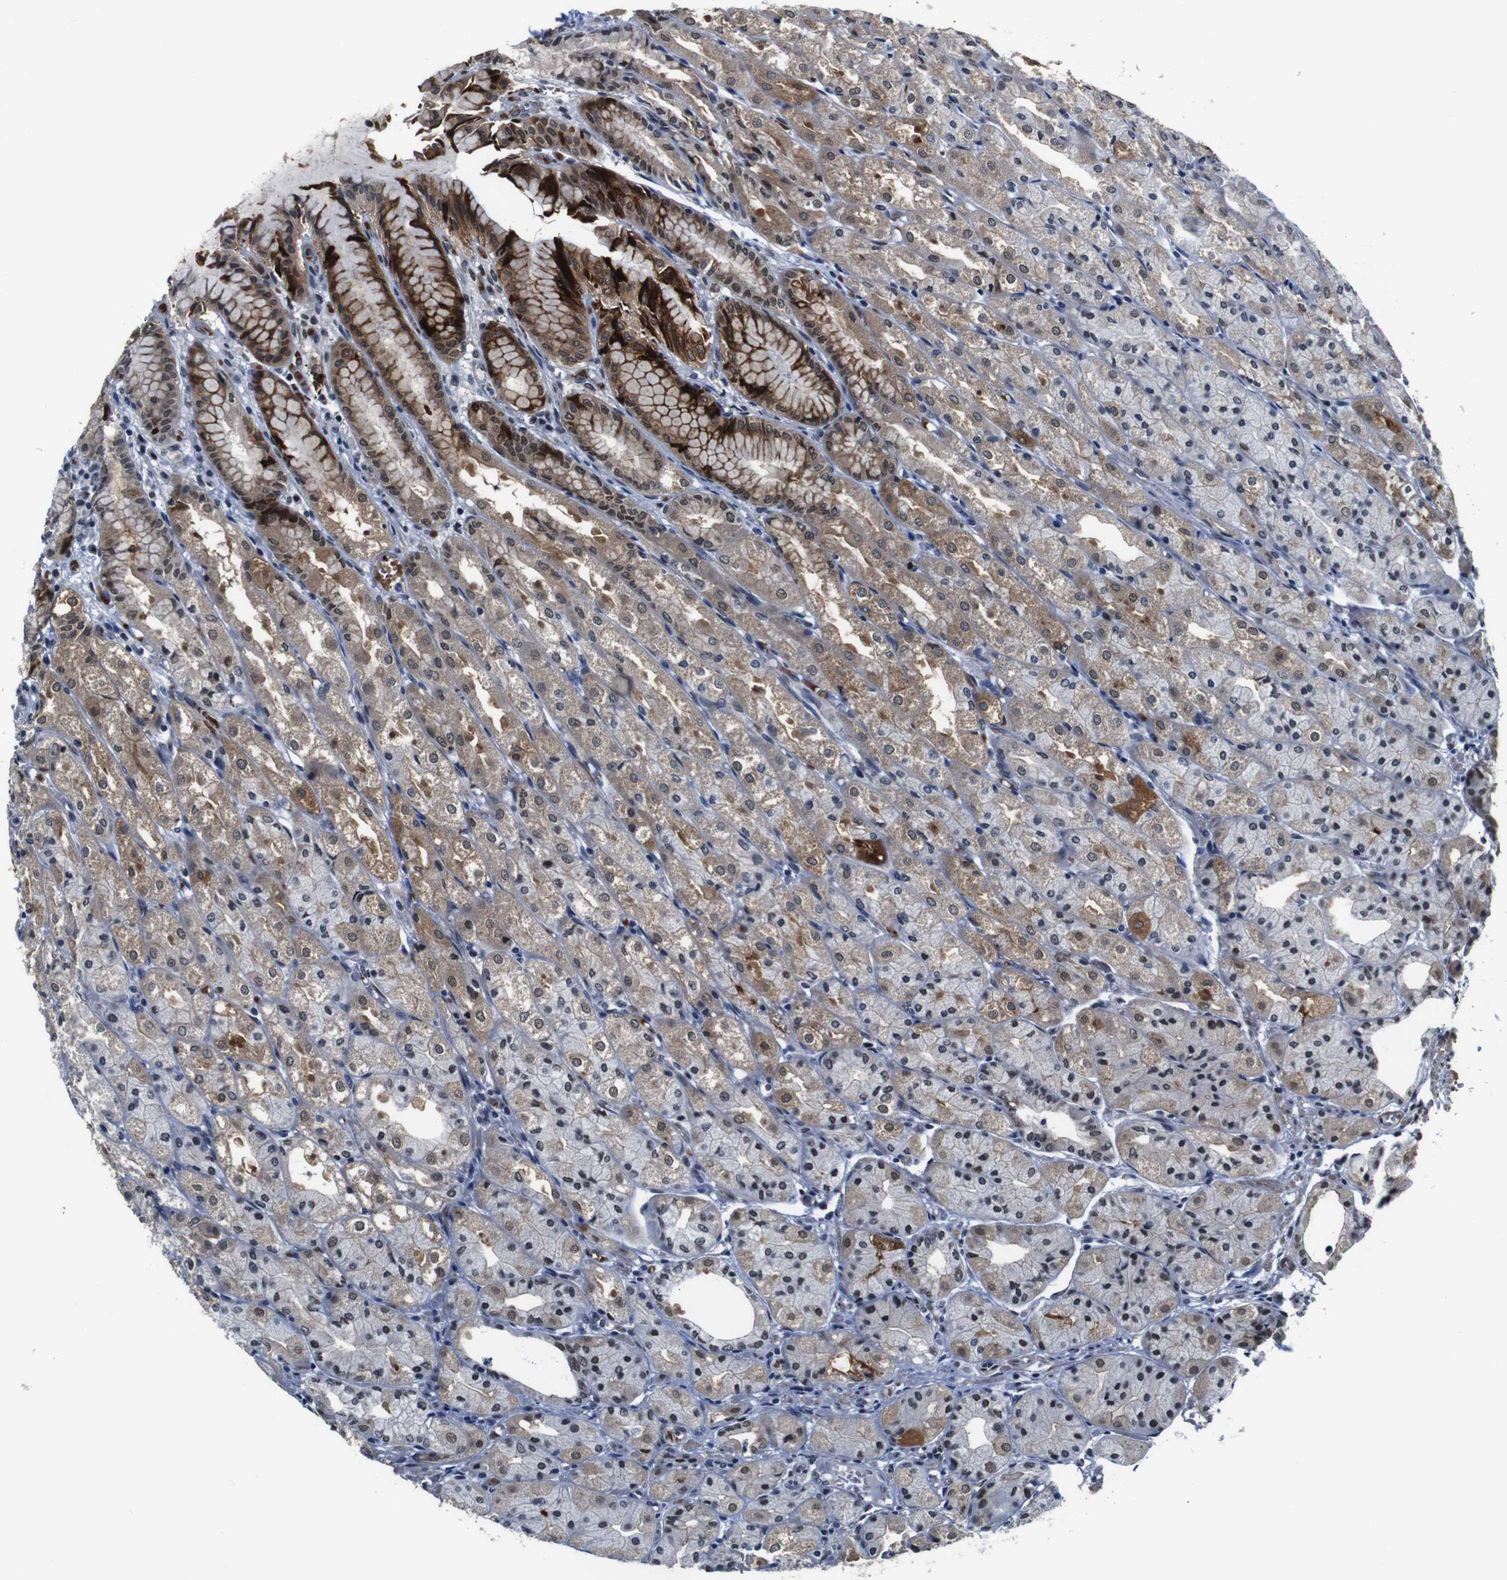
{"staining": {"intensity": "strong", "quantity": "25%-75%", "location": "cytoplasmic/membranous,nuclear"}, "tissue": "stomach", "cell_type": "Glandular cells", "image_type": "normal", "snomed": [{"axis": "morphology", "description": "Normal tissue, NOS"}, {"axis": "topography", "description": "Stomach, upper"}], "caption": "Immunohistochemistry photomicrograph of unremarkable stomach: human stomach stained using immunohistochemistry (IHC) displays high levels of strong protein expression localized specifically in the cytoplasmic/membranous,nuclear of glandular cells, appearing as a cytoplasmic/membranous,nuclear brown color.", "gene": "ILDR2", "patient": {"sex": "male", "age": 72}}